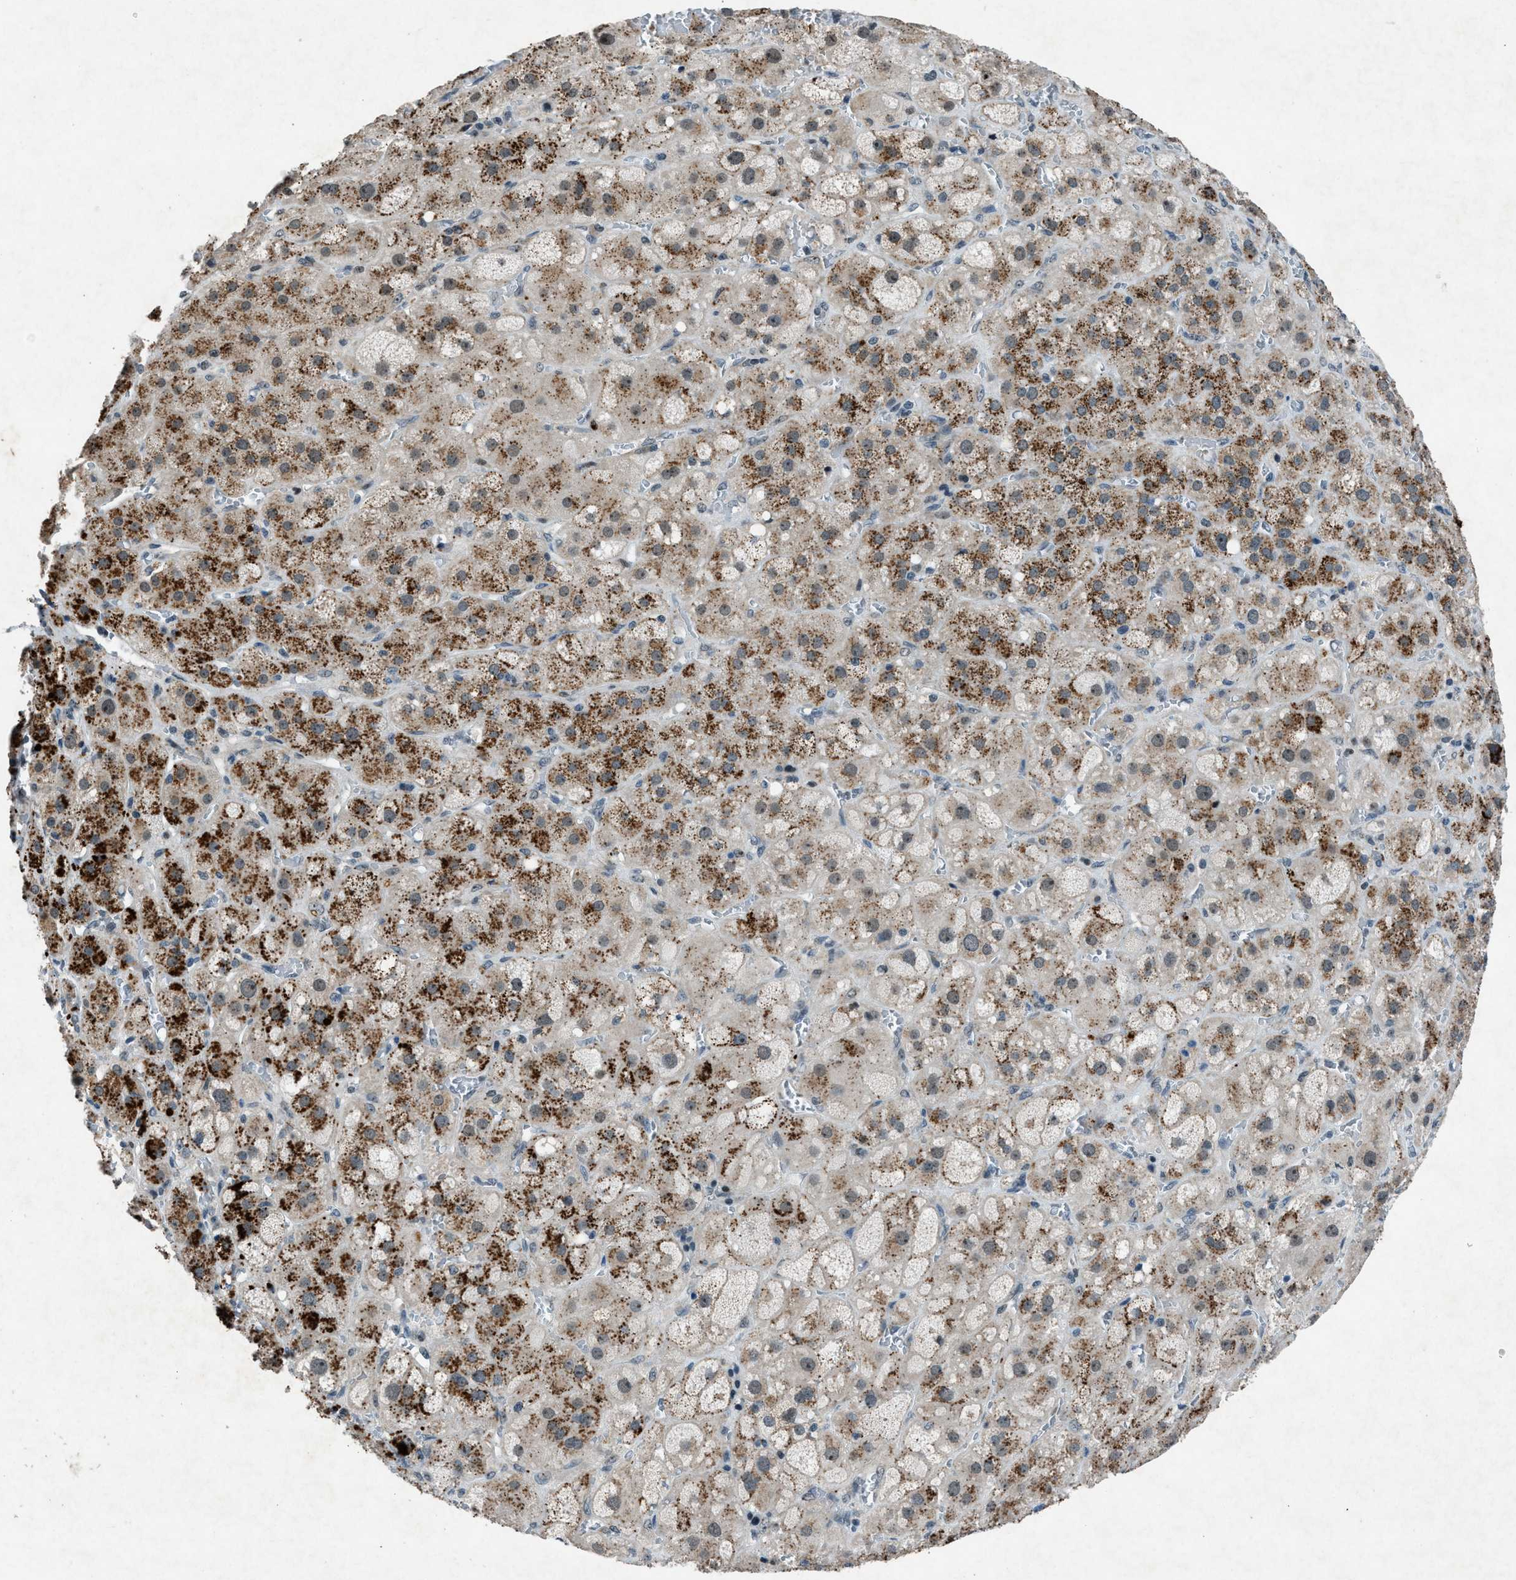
{"staining": {"intensity": "strong", "quantity": "25%-75%", "location": "cytoplasmic/membranous,nuclear"}, "tissue": "adrenal gland", "cell_type": "Glandular cells", "image_type": "normal", "snomed": [{"axis": "morphology", "description": "Normal tissue, NOS"}, {"axis": "topography", "description": "Adrenal gland"}], "caption": "Human adrenal gland stained with a brown dye exhibits strong cytoplasmic/membranous,nuclear positive expression in approximately 25%-75% of glandular cells.", "gene": "ADCY1", "patient": {"sex": "female", "age": 47}}